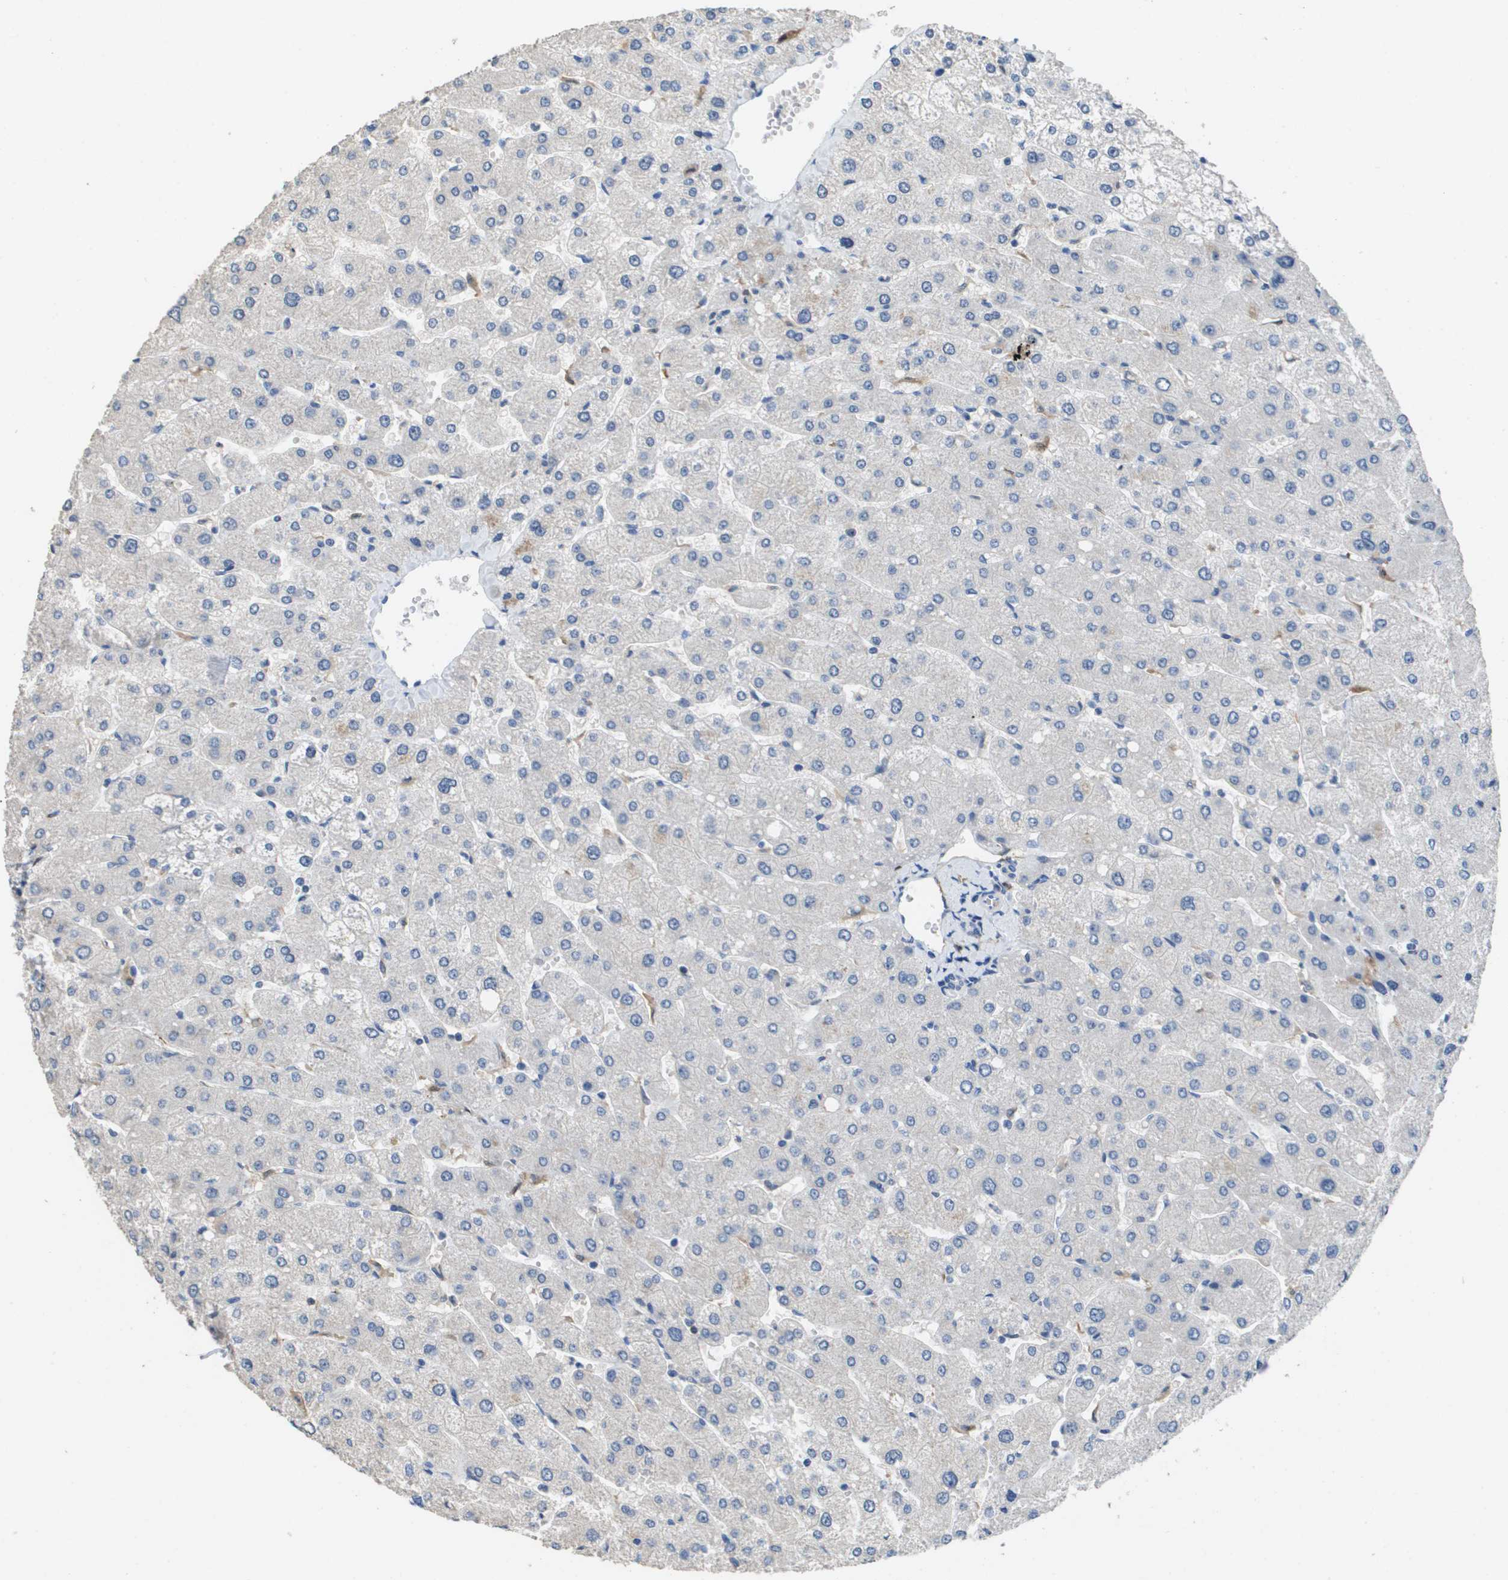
{"staining": {"intensity": "negative", "quantity": "none", "location": "none"}, "tissue": "liver", "cell_type": "Cholangiocytes", "image_type": "normal", "snomed": [{"axis": "morphology", "description": "Normal tissue, NOS"}, {"axis": "topography", "description": "Liver"}], "caption": "DAB immunohistochemical staining of normal liver exhibits no significant positivity in cholangiocytes. The staining is performed using DAB brown chromogen with nuclei counter-stained in using hematoxylin.", "gene": "FABP5", "patient": {"sex": "male", "age": 55}}